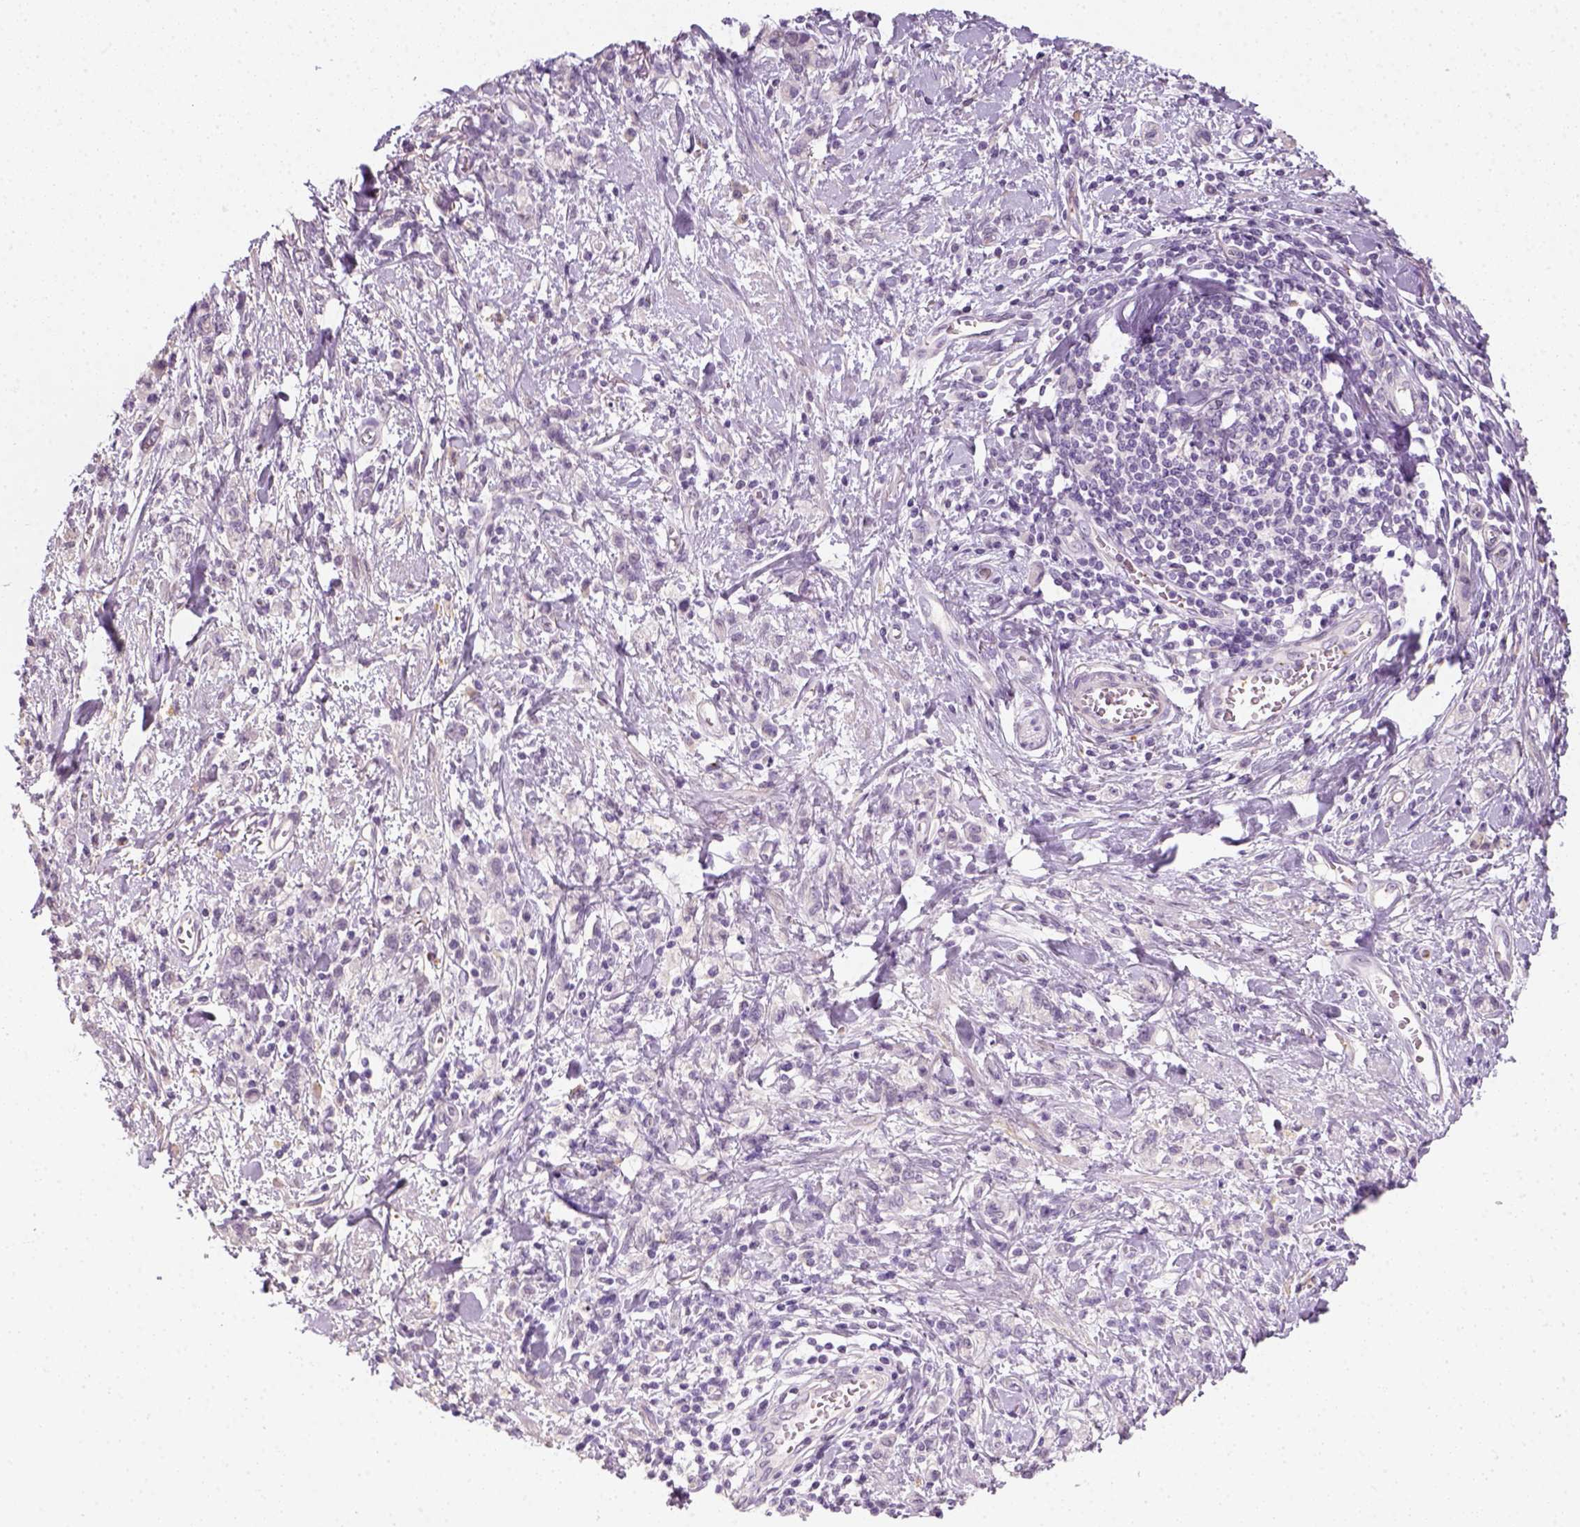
{"staining": {"intensity": "negative", "quantity": "none", "location": "none"}, "tissue": "stomach cancer", "cell_type": "Tumor cells", "image_type": "cancer", "snomed": [{"axis": "morphology", "description": "Adenocarcinoma, NOS"}, {"axis": "topography", "description": "Stomach"}], "caption": "Immunohistochemistry photomicrograph of neoplastic tissue: human stomach cancer stained with DAB demonstrates no significant protein expression in tumor cells.", "gene": "FAM163B", "patient": {"sex": "male", "age": 77}}